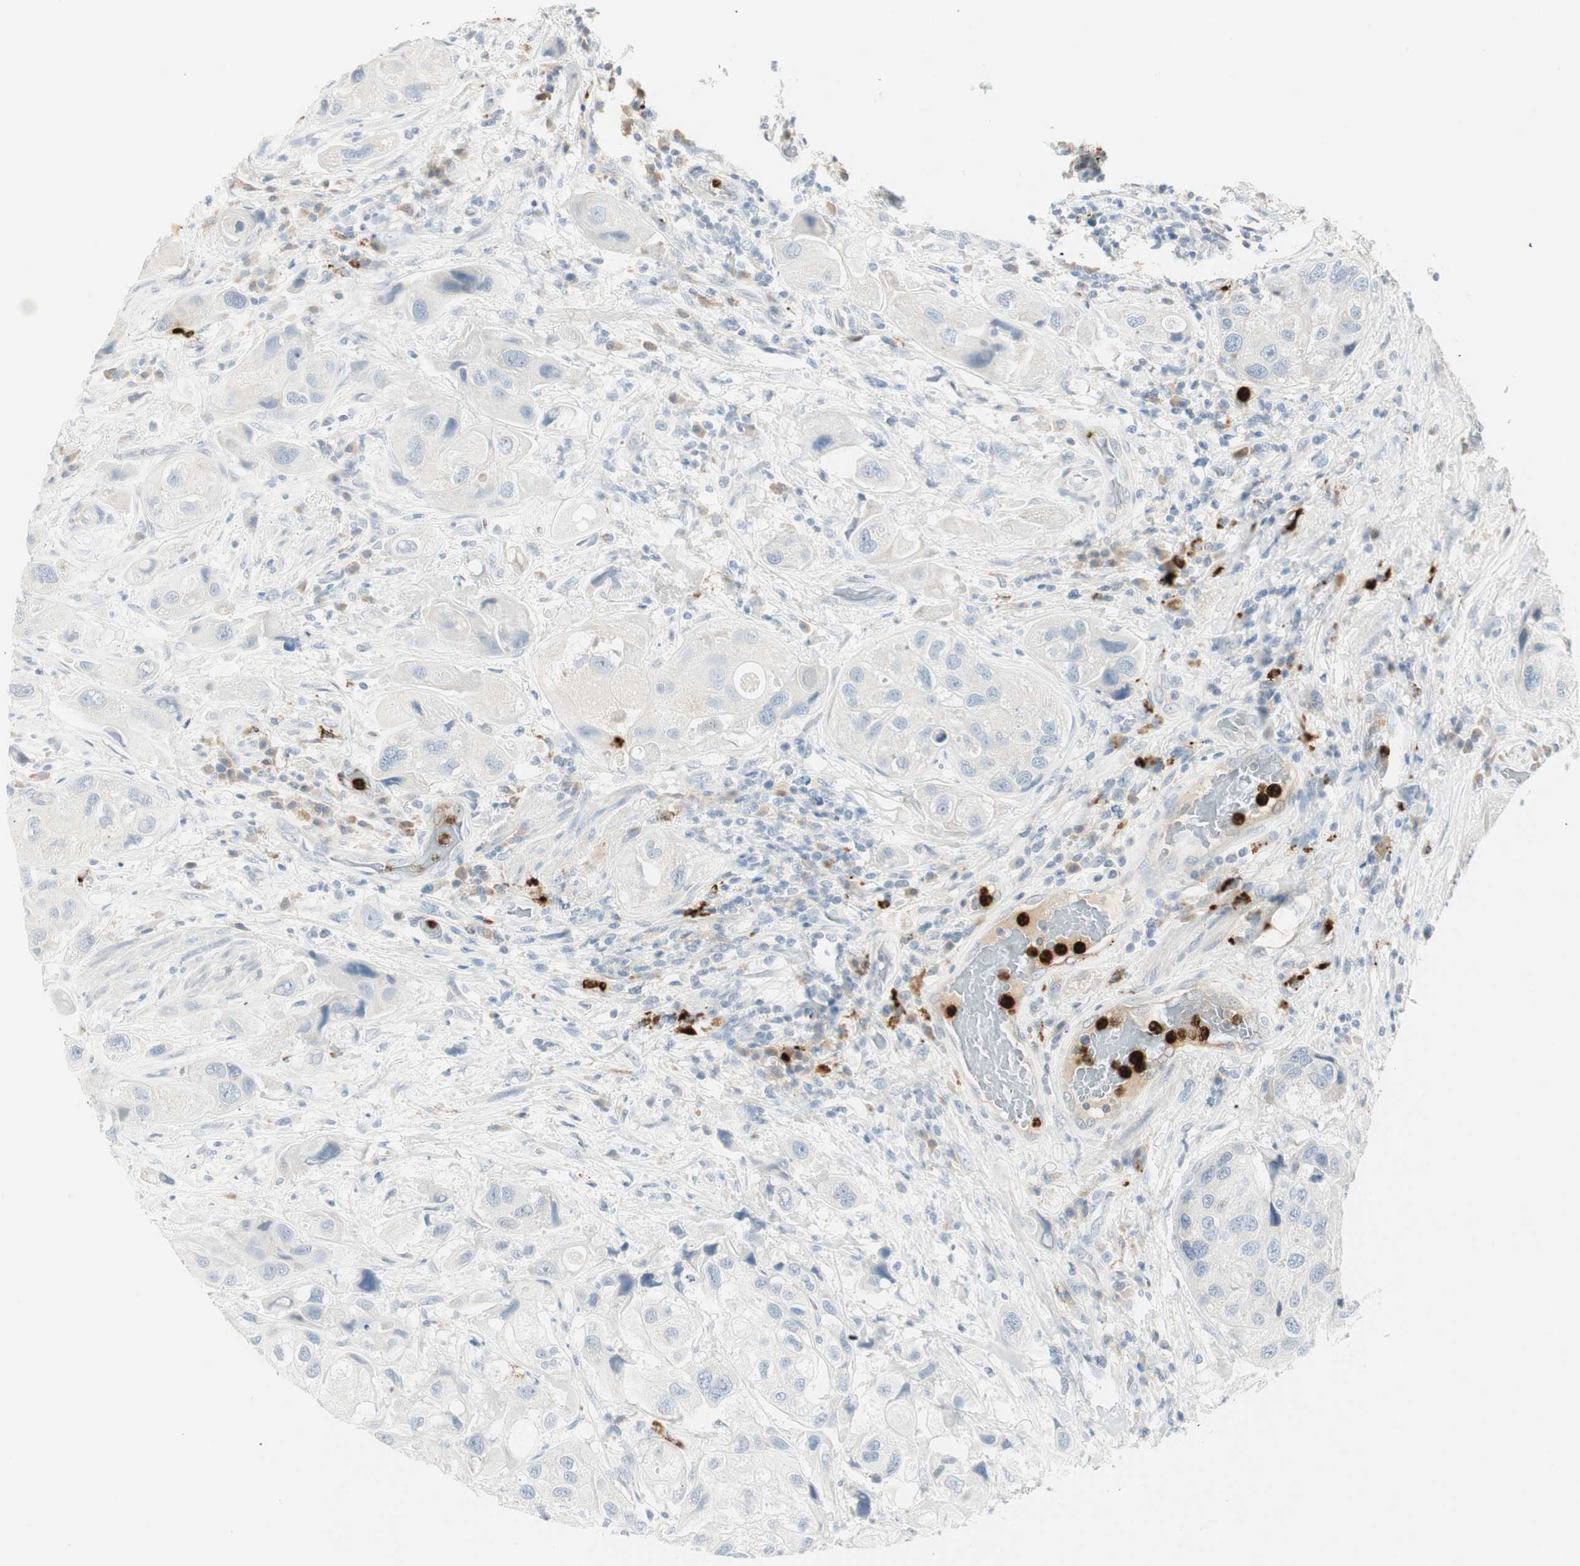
{"staining": {"intensity": "negative", "quantity": "none", "location": "none"}, "tissue": "urothelial cancer", "cell_type": "Tumor cells", "image_type": "cancer", "snomed": [{"axis": "morphology", "description": "Urothelial carcinoma, High grade"}, {"axis": "topography", "description": "Urinary bladder"}], "caption": "The IHC image has no significant staining in tumor cells of high-grade urothelial carcinoma tissue.", "gene": "PRTN3", "patient": {"sex": "female", "age": 64}}